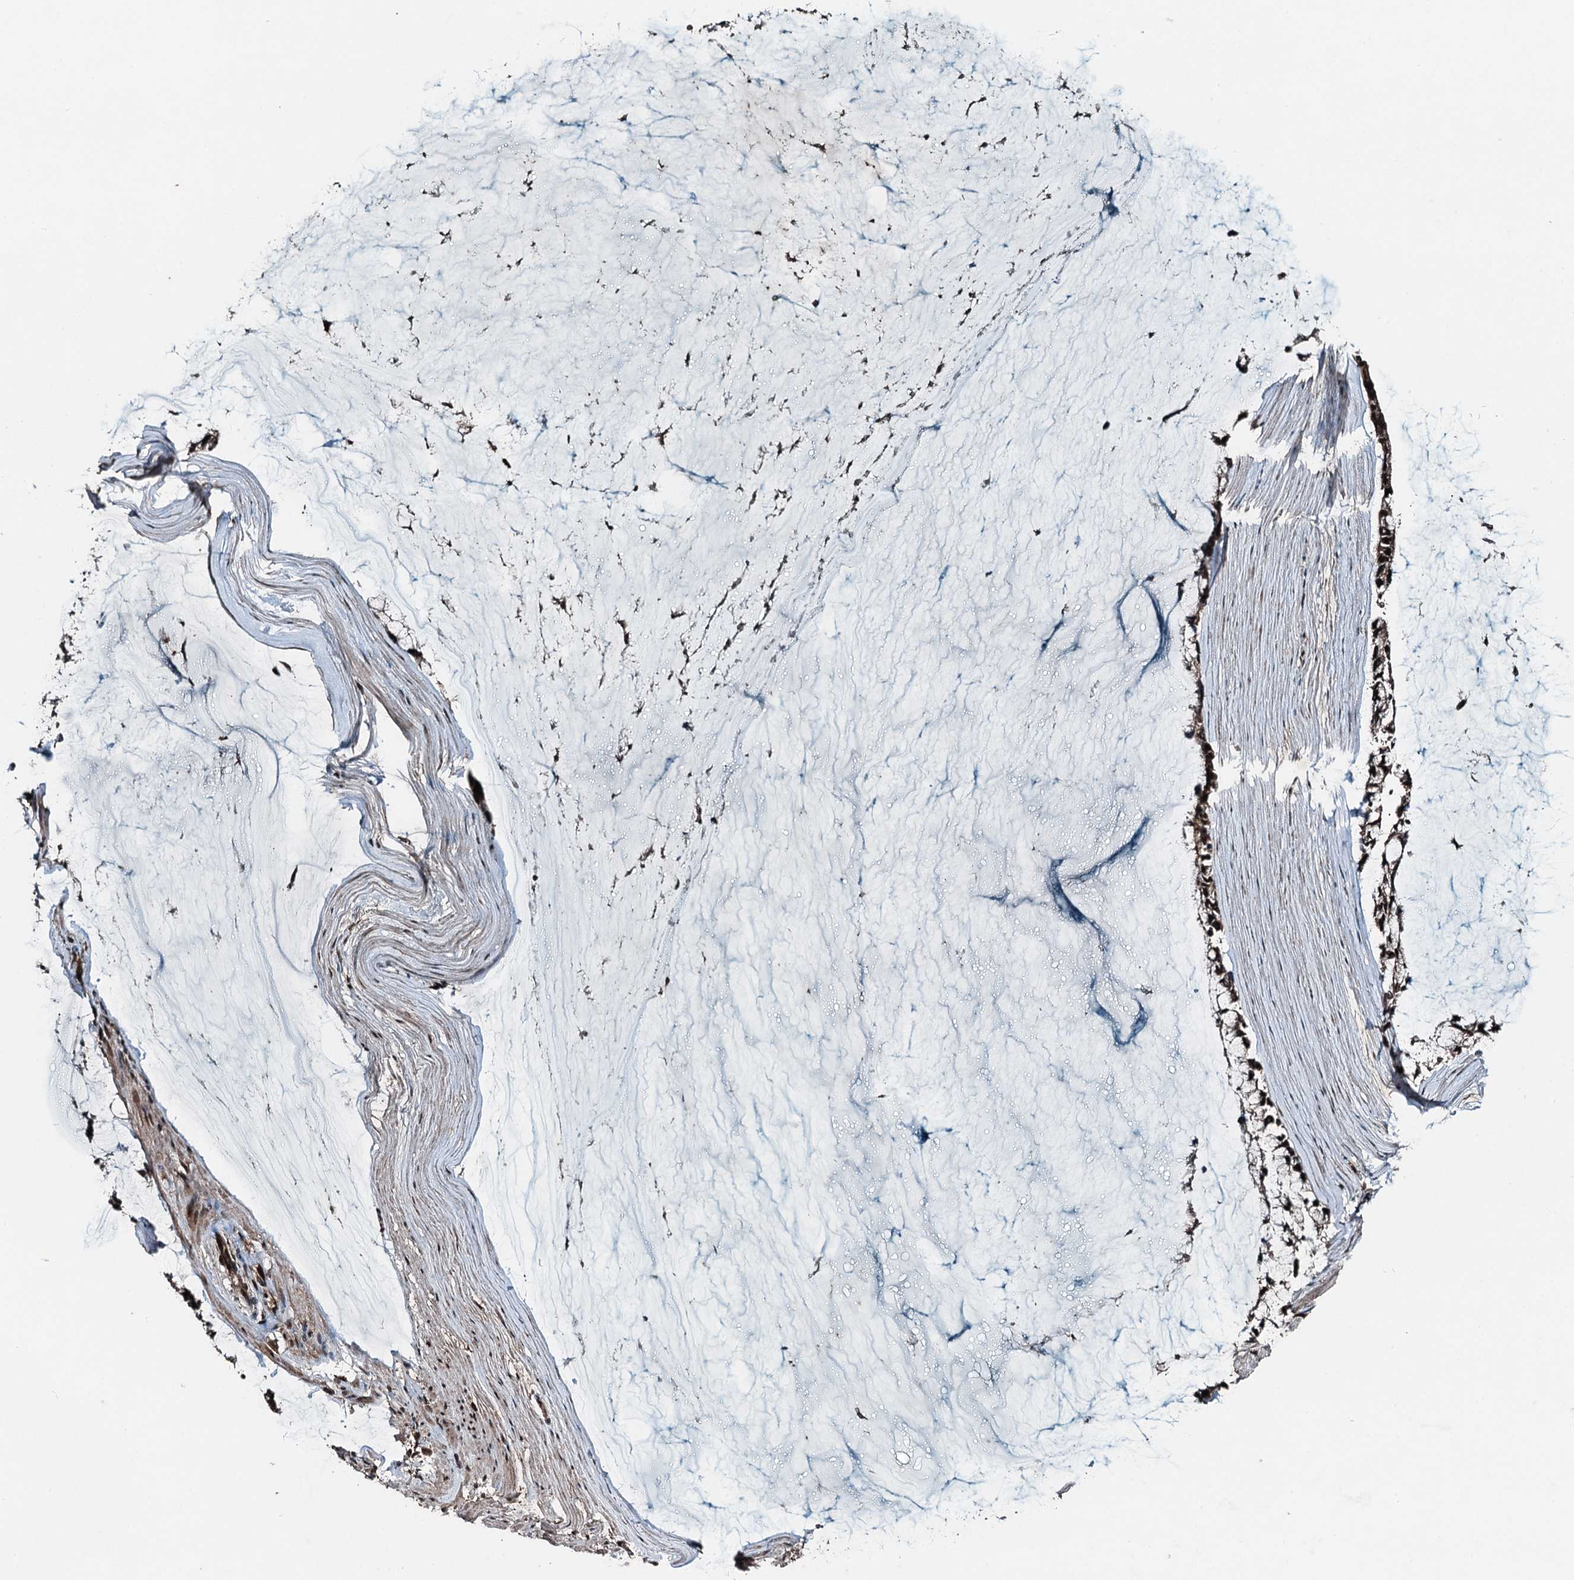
{"staining": {"intensity": "moderate", "quantity": ">75%", "location": "nuclear"}, "tissue": "ovarian cancer", "cell_type": "Tumor cells", "image_type": "cancer", "snomed": [{"axis": "morphology", "description": "Cystadenocarcinoma, mucinous, NOS"}, {"axis": "topography", "description": "Ovary"}], "caption": "A photomicrograph of human ovarian mucinous cystadenocarcinoma stained for a protein shows moderate nuclear brown staining in tumor cells.", "gene": "UBXN6", "patient": {"sex": "female", "age": 39}}